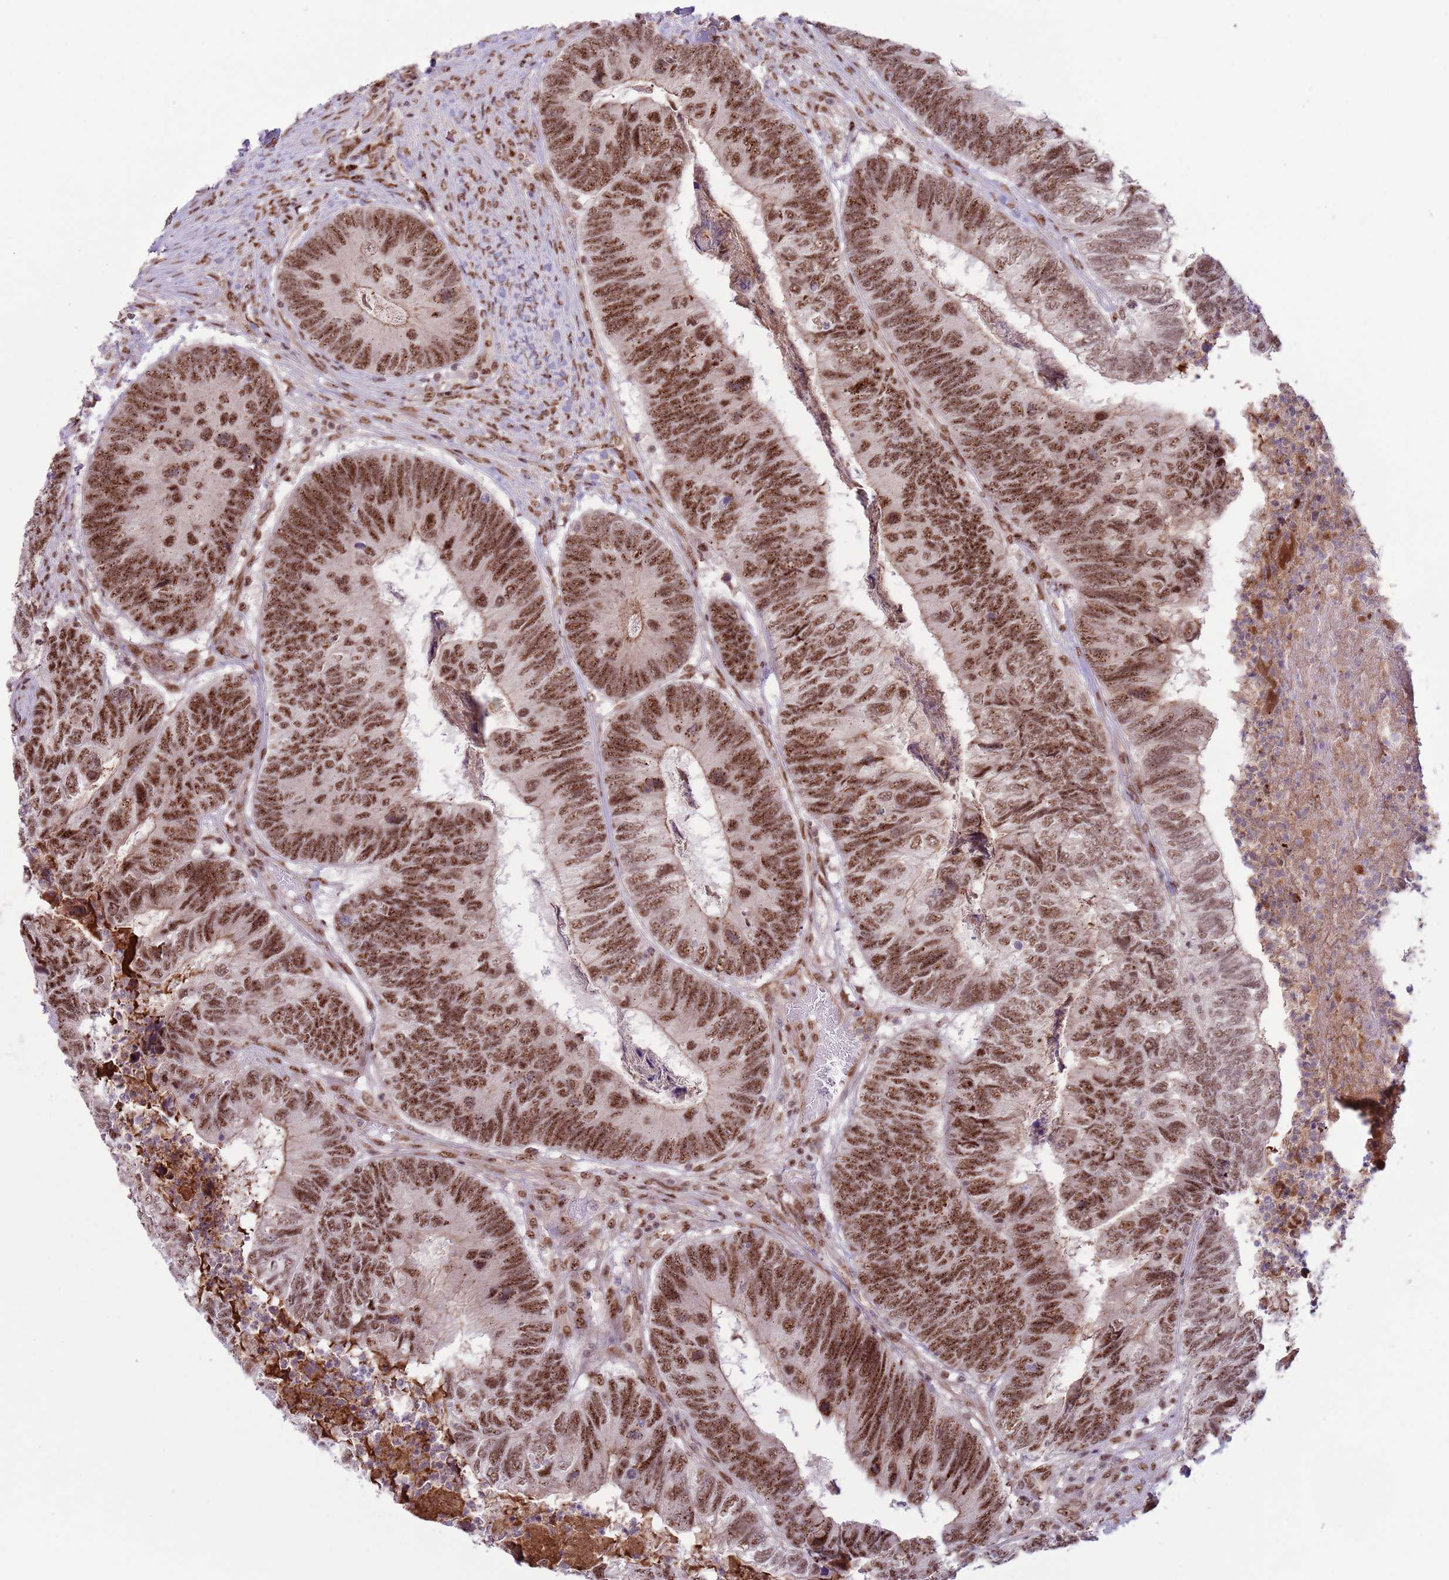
{"staining": {"intensity": "moderate", "quantity": ">75%", "location": "nuclear"}, "tissue": "colorectal cancer", "cell_type": "Tumor cells", "image_type": "cancer", "snomed": [{"axis": "morphology", "description": "Adenocarcinoma, NOS"}, {"axis": "topography", "description": "Colon"}], "caption": "Colorectal adenocarcinoma stained with DAB immunohistochemistry (IHC) displays medium levels of moderate nuclear staining in about >75% of tumor cells.", "gene": "SIPA1L3", "patient": {"sex": "female", "age": 67}}